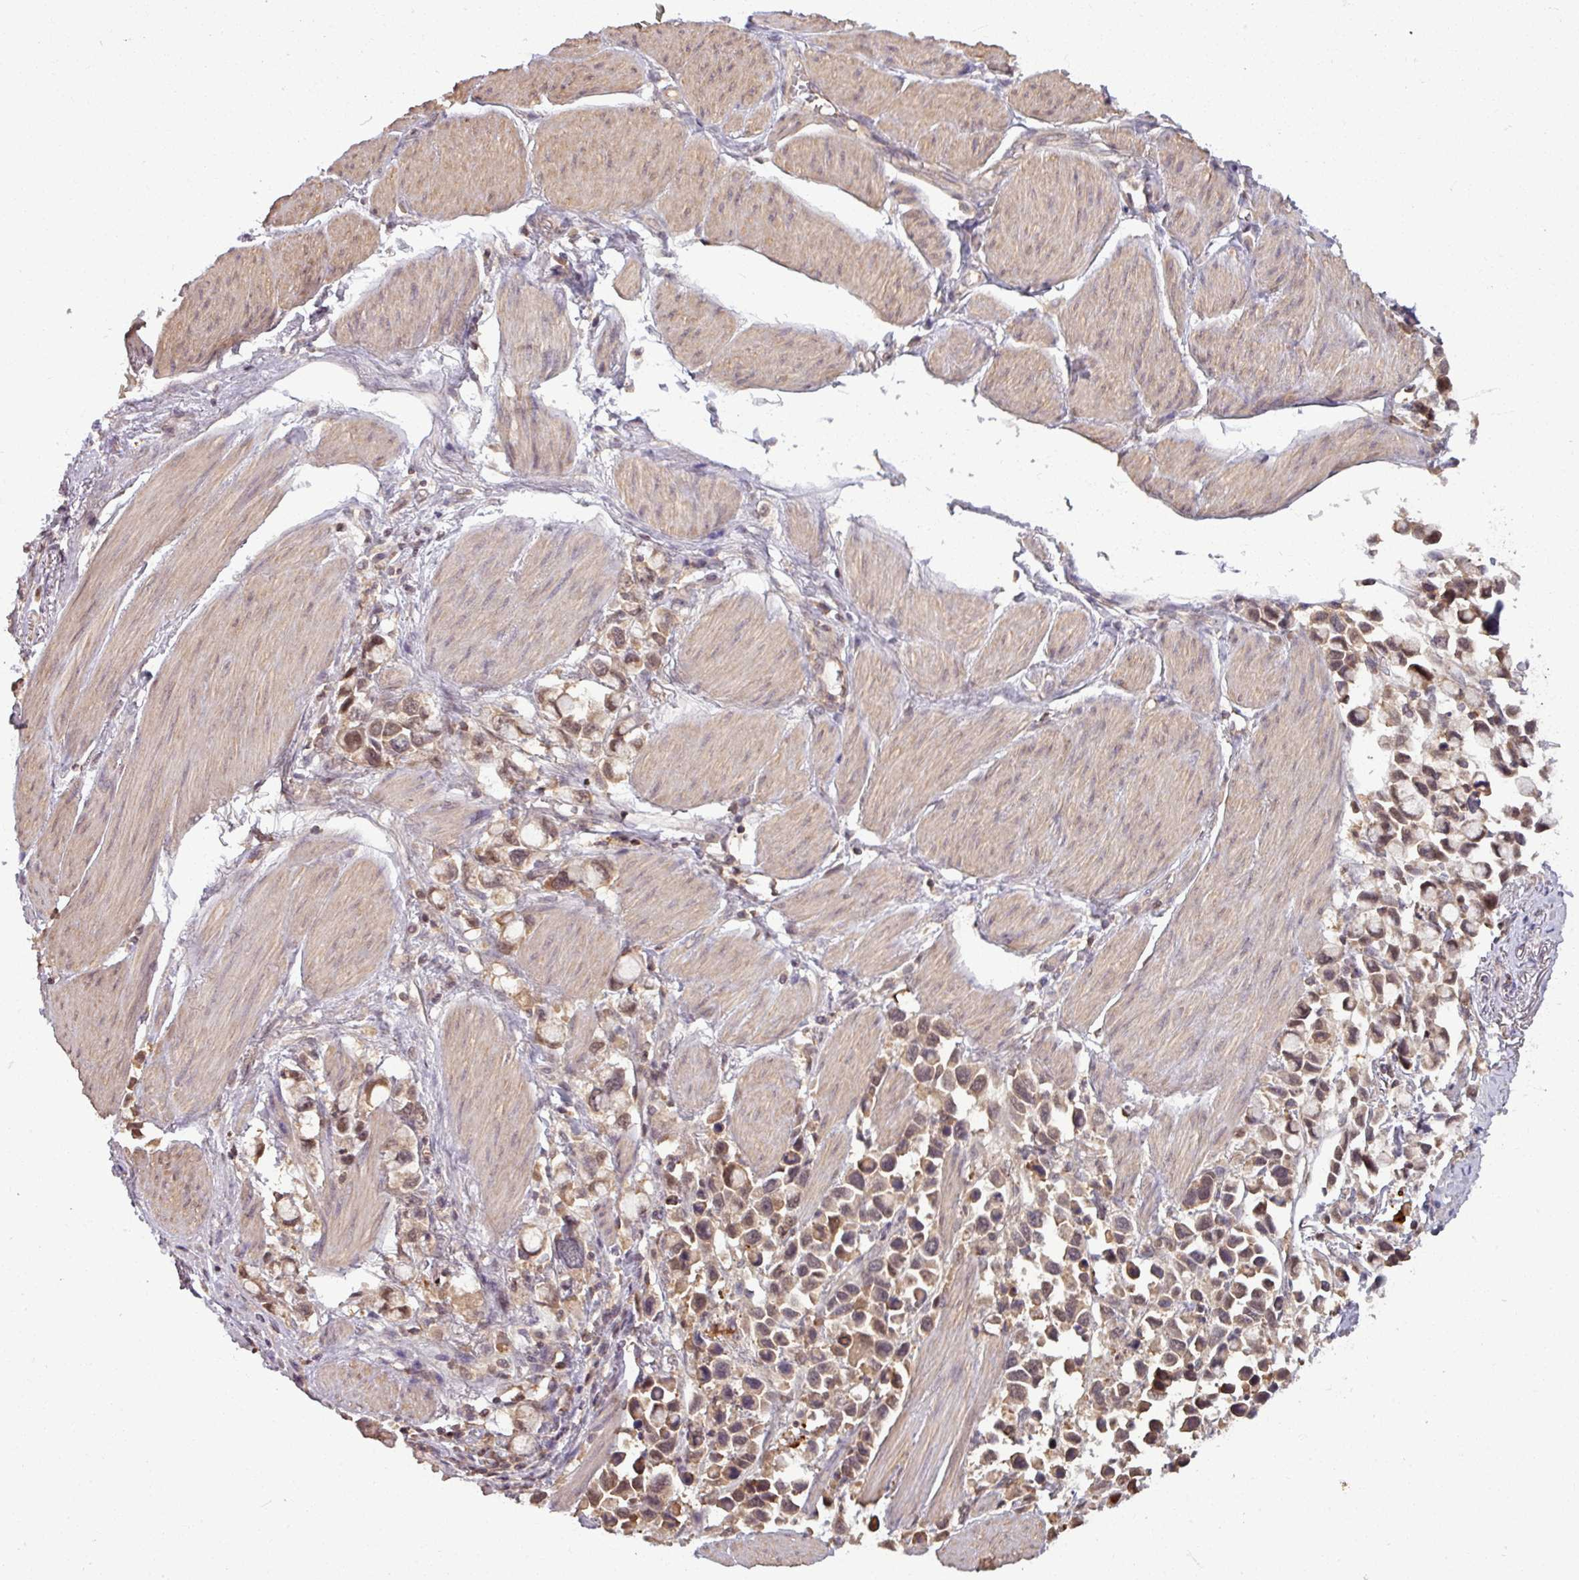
{"staining": {"intensity": "moderate", "quantity": ">75%", "location": "cytoplasmic/membranous"}, "tissue": "stomach cancer", "cell_type": "Tumor cells", "image_type": "cancer", "snomed": [{"axis": "morphology", "description": "Adenocarcinoma, NOS"}, {"axis": "topography", "description": "Stomach"}], "caption": "An IHC photomicrograph of tumor tissue is shown. Protein staining in brown labels moderate cytoplasmic/membranous positivity in stomach cancer within tumor cells. Using DAB (brown) and hematoxylin (blue) stains, captured at high magnification using brightfield microscopy.", "gene": "TUSC3", "patient": {"sex": "female", "age": 81}}